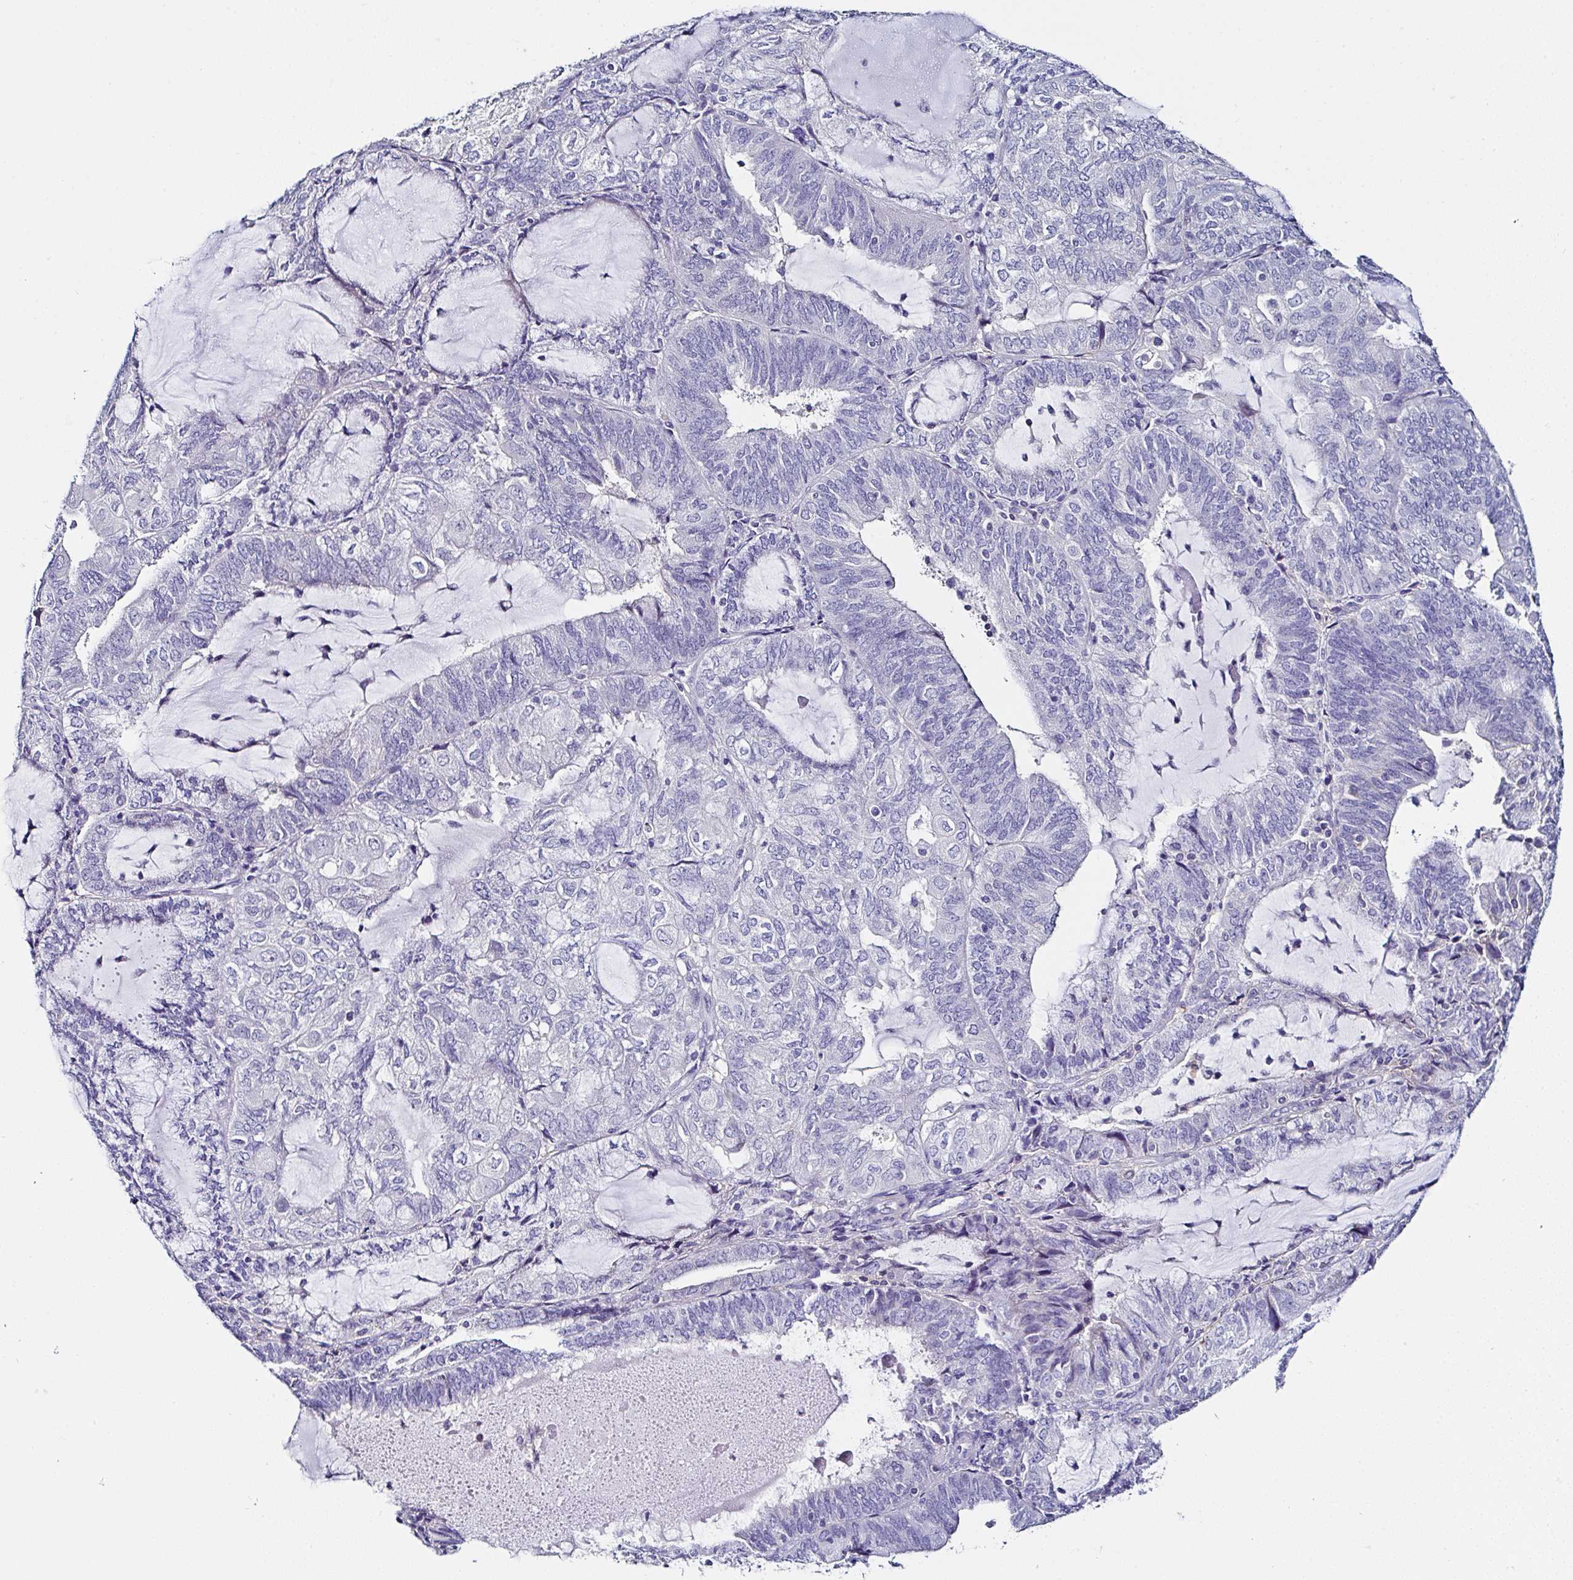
{"staining": {"intensity": "negative", "quantity": "none", "location": "none"}, "tissue": "endometrial cancer", "cell_type": "Tumor cells", "image_type": "cancer", "snomed": [{"axis": "morphology", "description": "Adenocarcinoma, NOS"}, {"axis": "topography", "description": "Endometrium"}], "caption": "Tumor cells are negative for brown protein staining in endometrial cancer (adenocarcinoma). (DAB immunohistochemistry, high magnification).", "gene": "UGT3A1", "patient": {"sex": "female", "age": 81}}